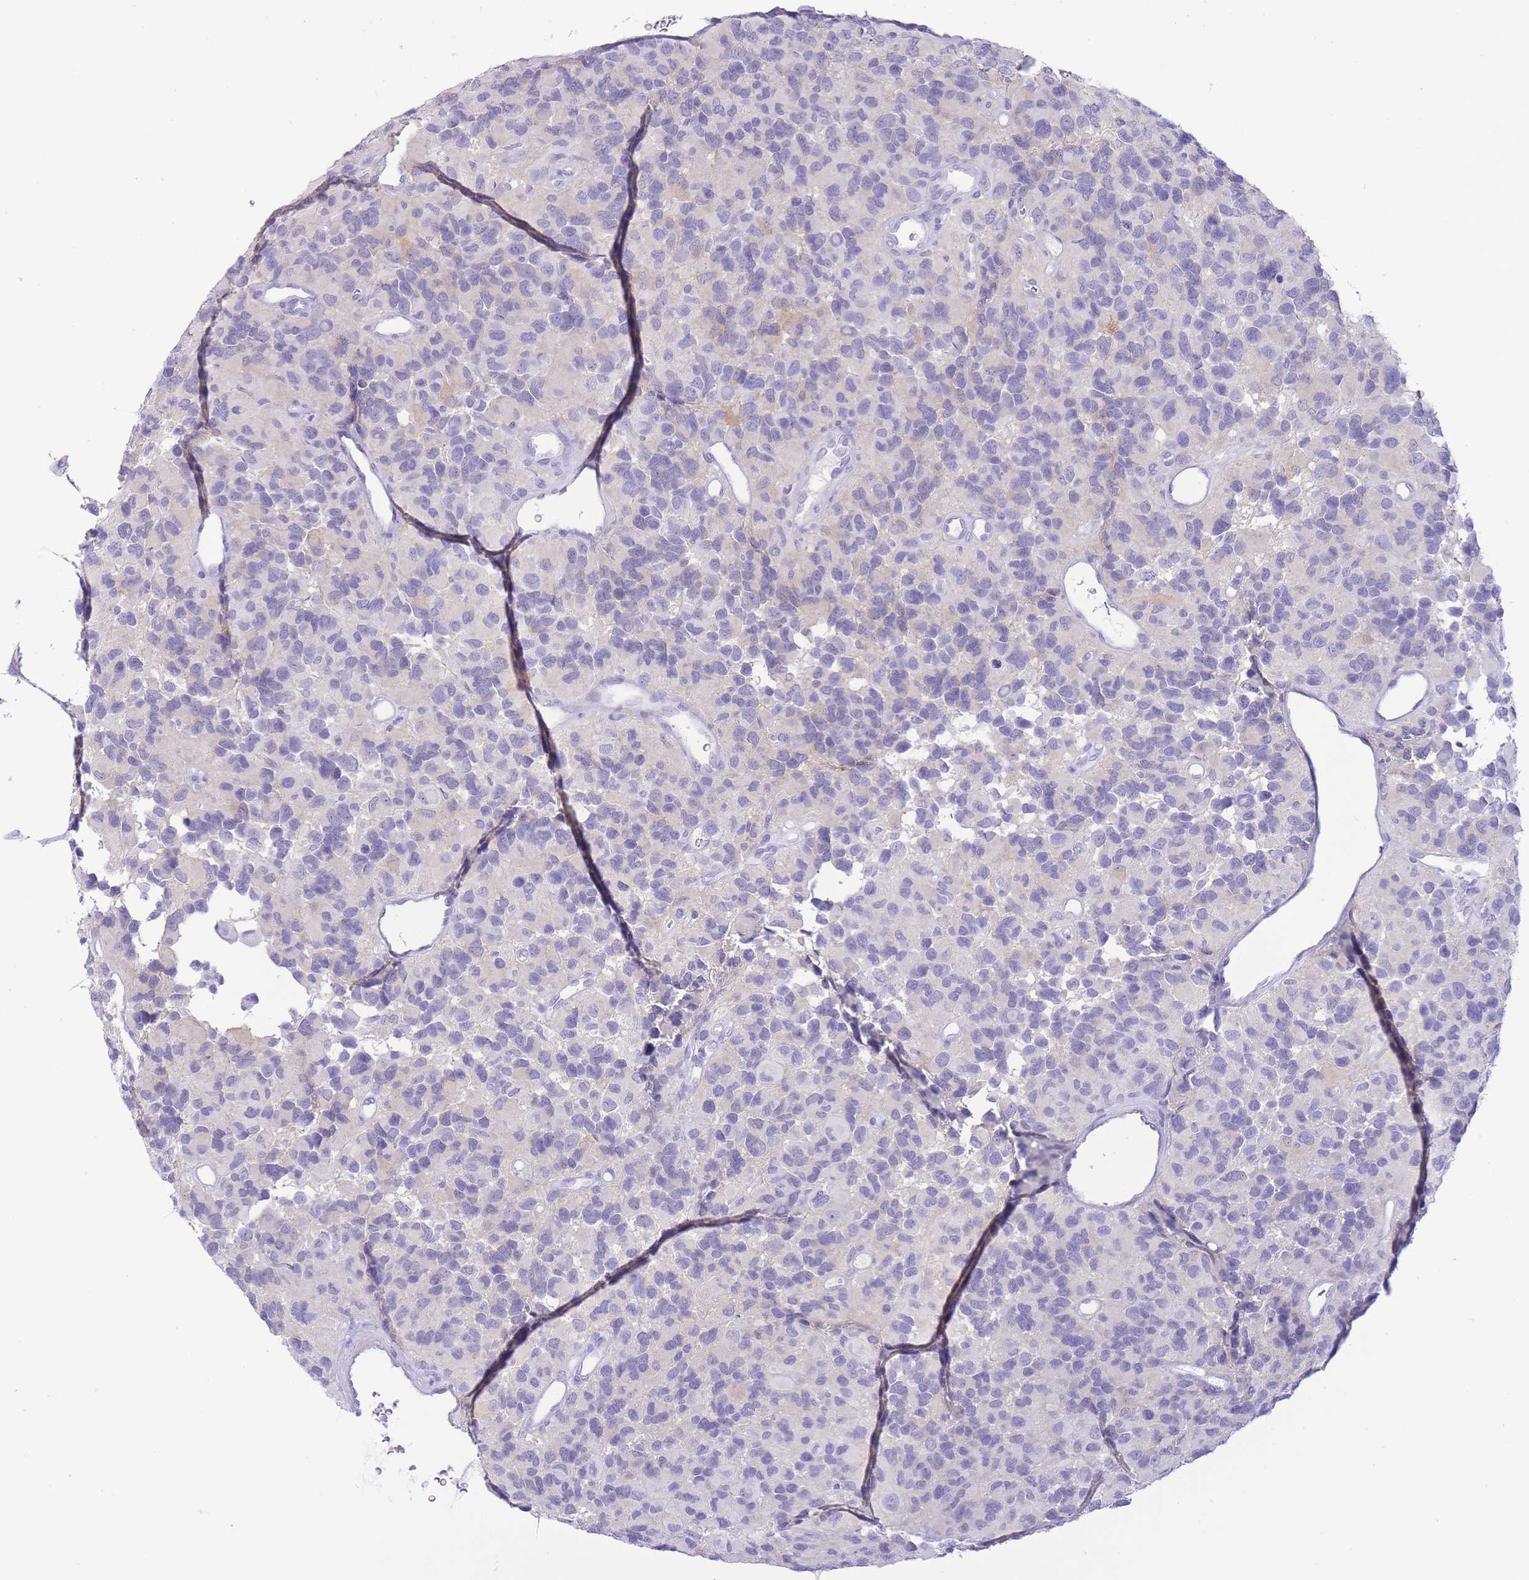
{"staining": {"intensity": "negative", "quantity": "none", "location": "none"}, "tissue": "glioma", "cell_type": "Tumor cells", "image_type": "cancer", "snomed": [{"axis": "morphology", "description": "Glioma, malignant, High grade"}, {"axis": "topography", "description": "Brain"}], "caption": "Immunohistochemistry (IHC) photomicrograph of glioma stained for a protein (brown), which displays no positivity in tumor cells.", "gene": "ASAP3", "patient": {"sex": "male", "age": 77}}